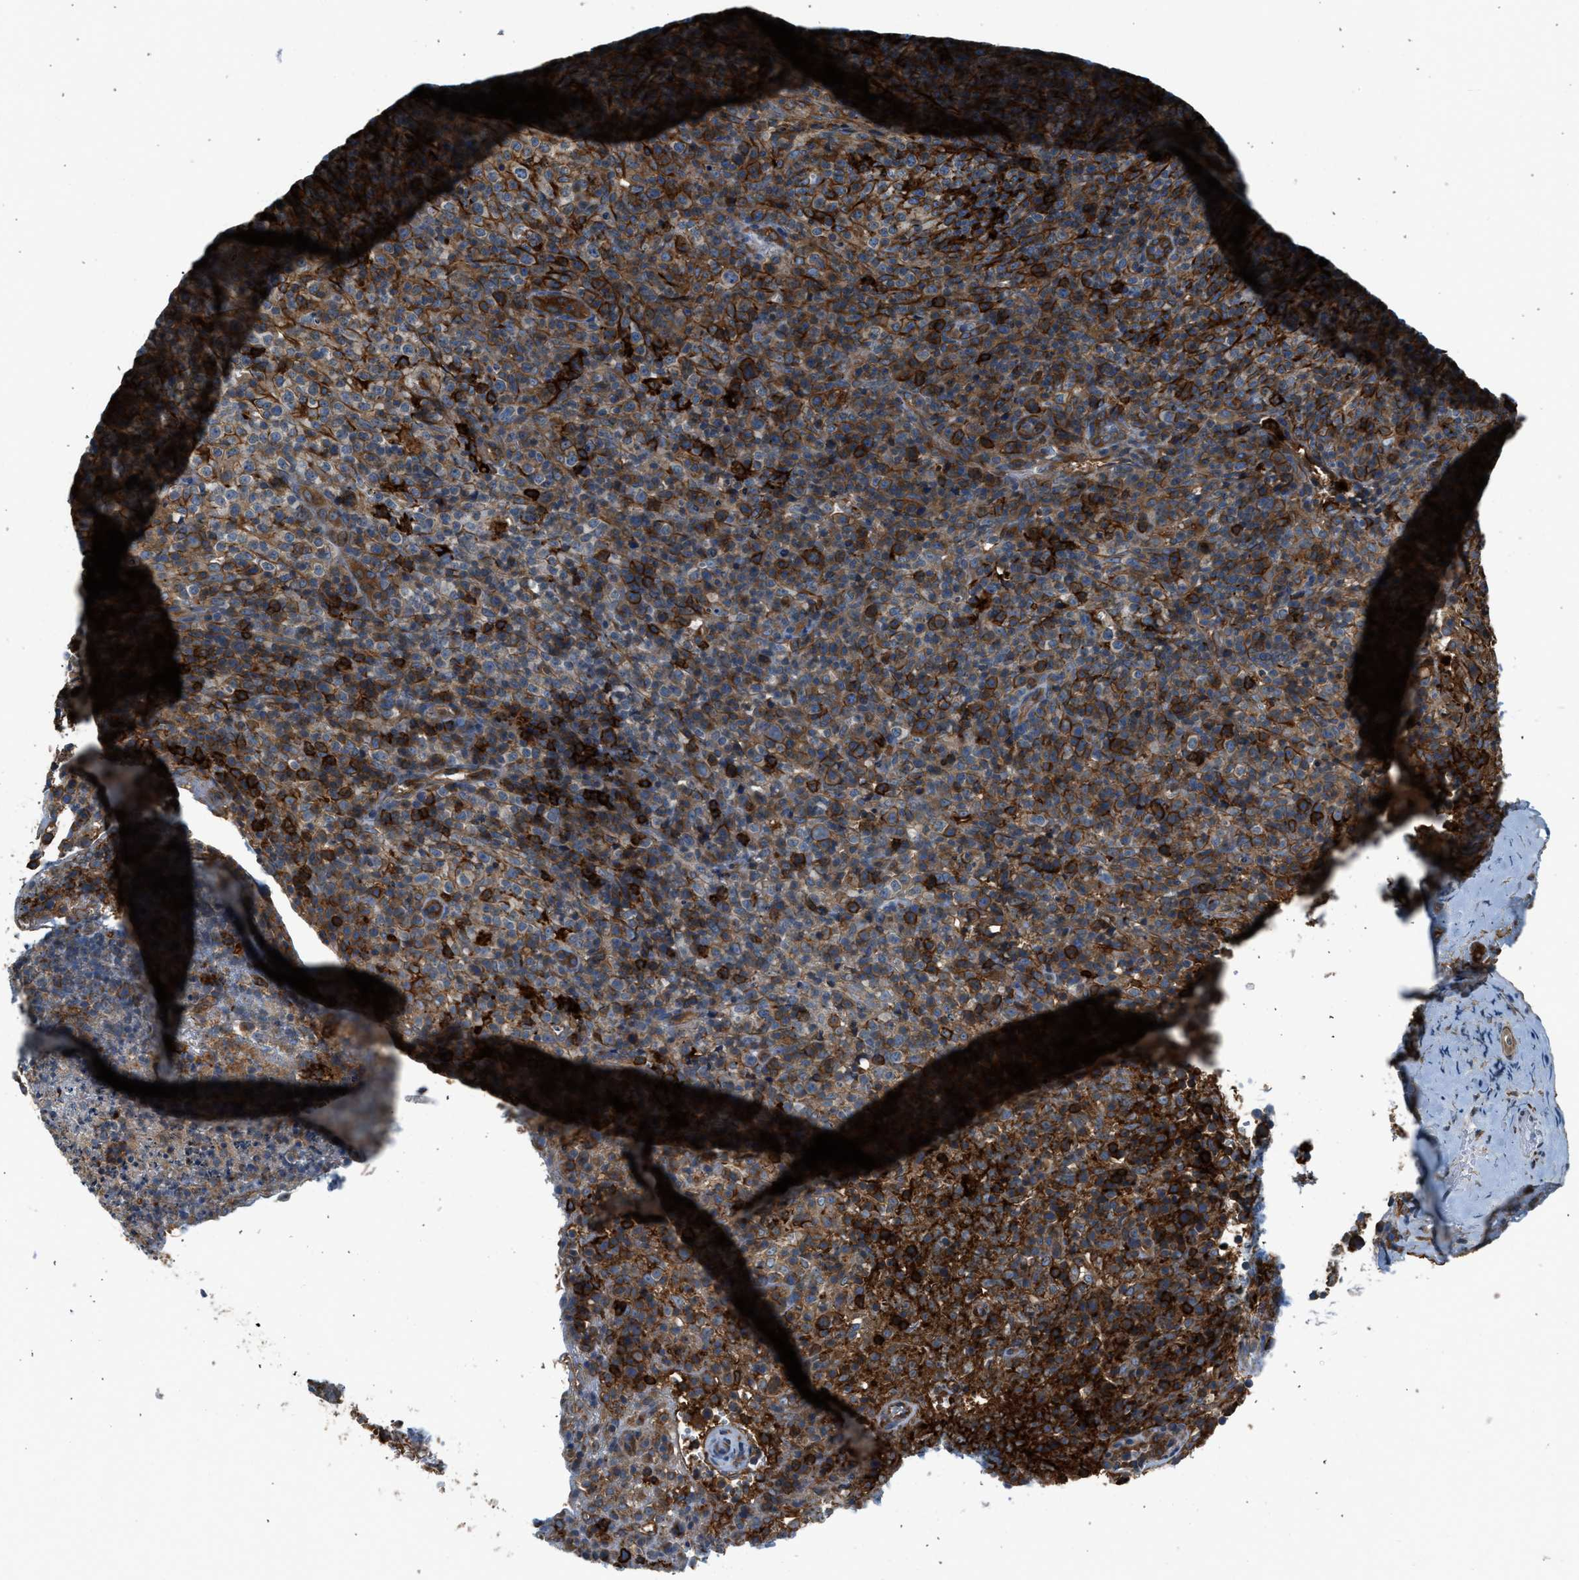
{"staining": {"intensity": "moderate", "quantity": ">75%", "location": "cytoplasmic/membranous"}, "tissue": "lymphoma", "cell_type": "Tumor cells", "image_type": "cancer", "snomed": [{"axis": "morphology", "description": "Malignant lymphoma, non-Hodgkin's type, High grade"}, {"axis": "topography", "description": "Lymph node"}], "caption": "IHC photomicrograph of neoplastic tissue: human lymphoma stained using immunohistochemistry exhibits medium levels of moderate protein expression localized specifically in the cytoplasmic/membranous of tumor cells, appearing as a cytoplasmic/membranous brown color.", "gene": "LMBR1", "patient": {"sex": "female", "age": 76}}